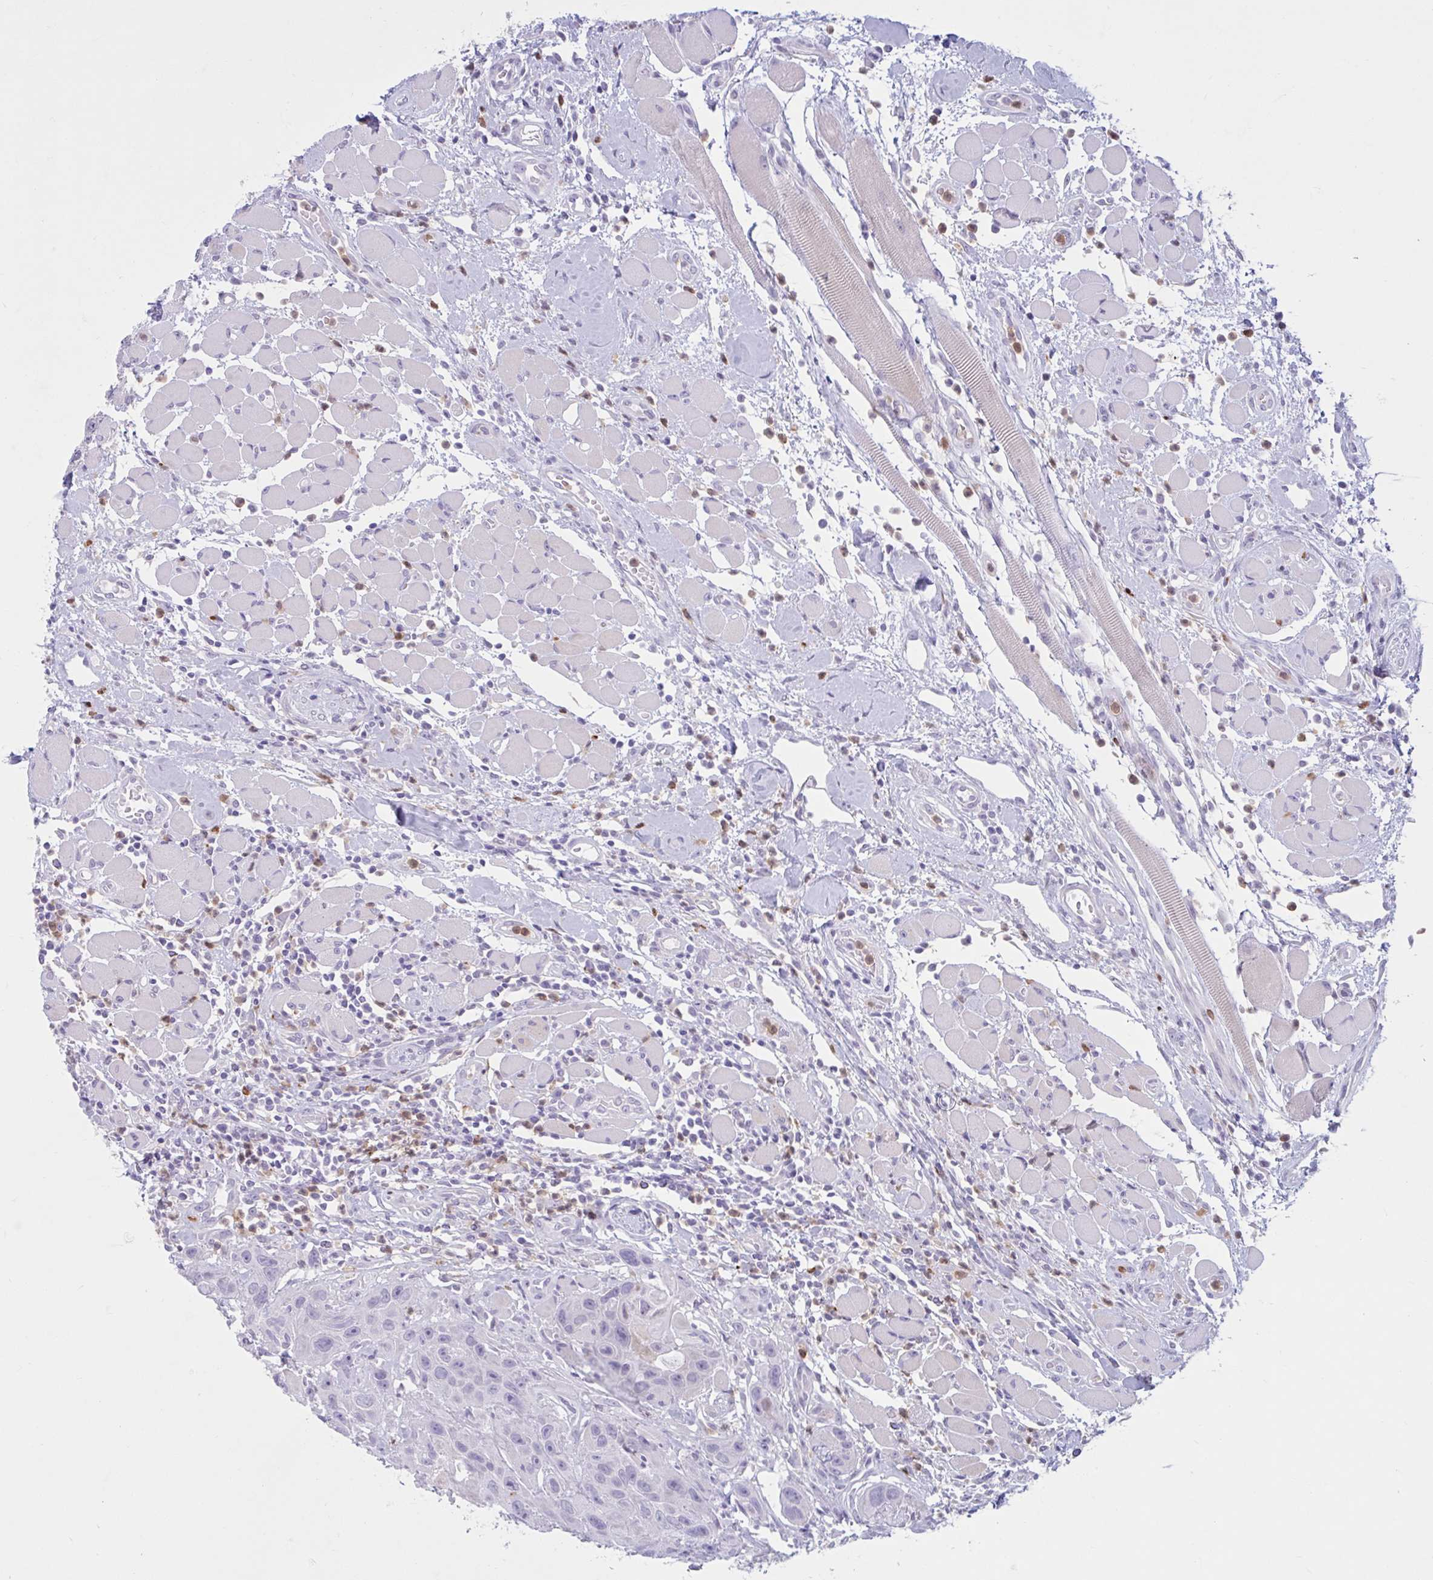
{"staining": {"intensity": "negative", "quantity": "none", "location": "none"}, "tissue": "head and neck cancer", "cell_type": "Tumor cells", "image_type": "cancer", "snomed": [{"axis": "morphology", "description": "Squamous cell carcinoma, NOS"}, {"axis": "topography", "description": "Head-Neck"}], "caption": "High magnification brightfield microscopy of head and neck cancer stained with DAB (brown) and counterstained with hematoxylin (blue): tumor cells show no significant positivity.", "gene": "CEP120", "patient": {"sex": "female", "age": 59}}